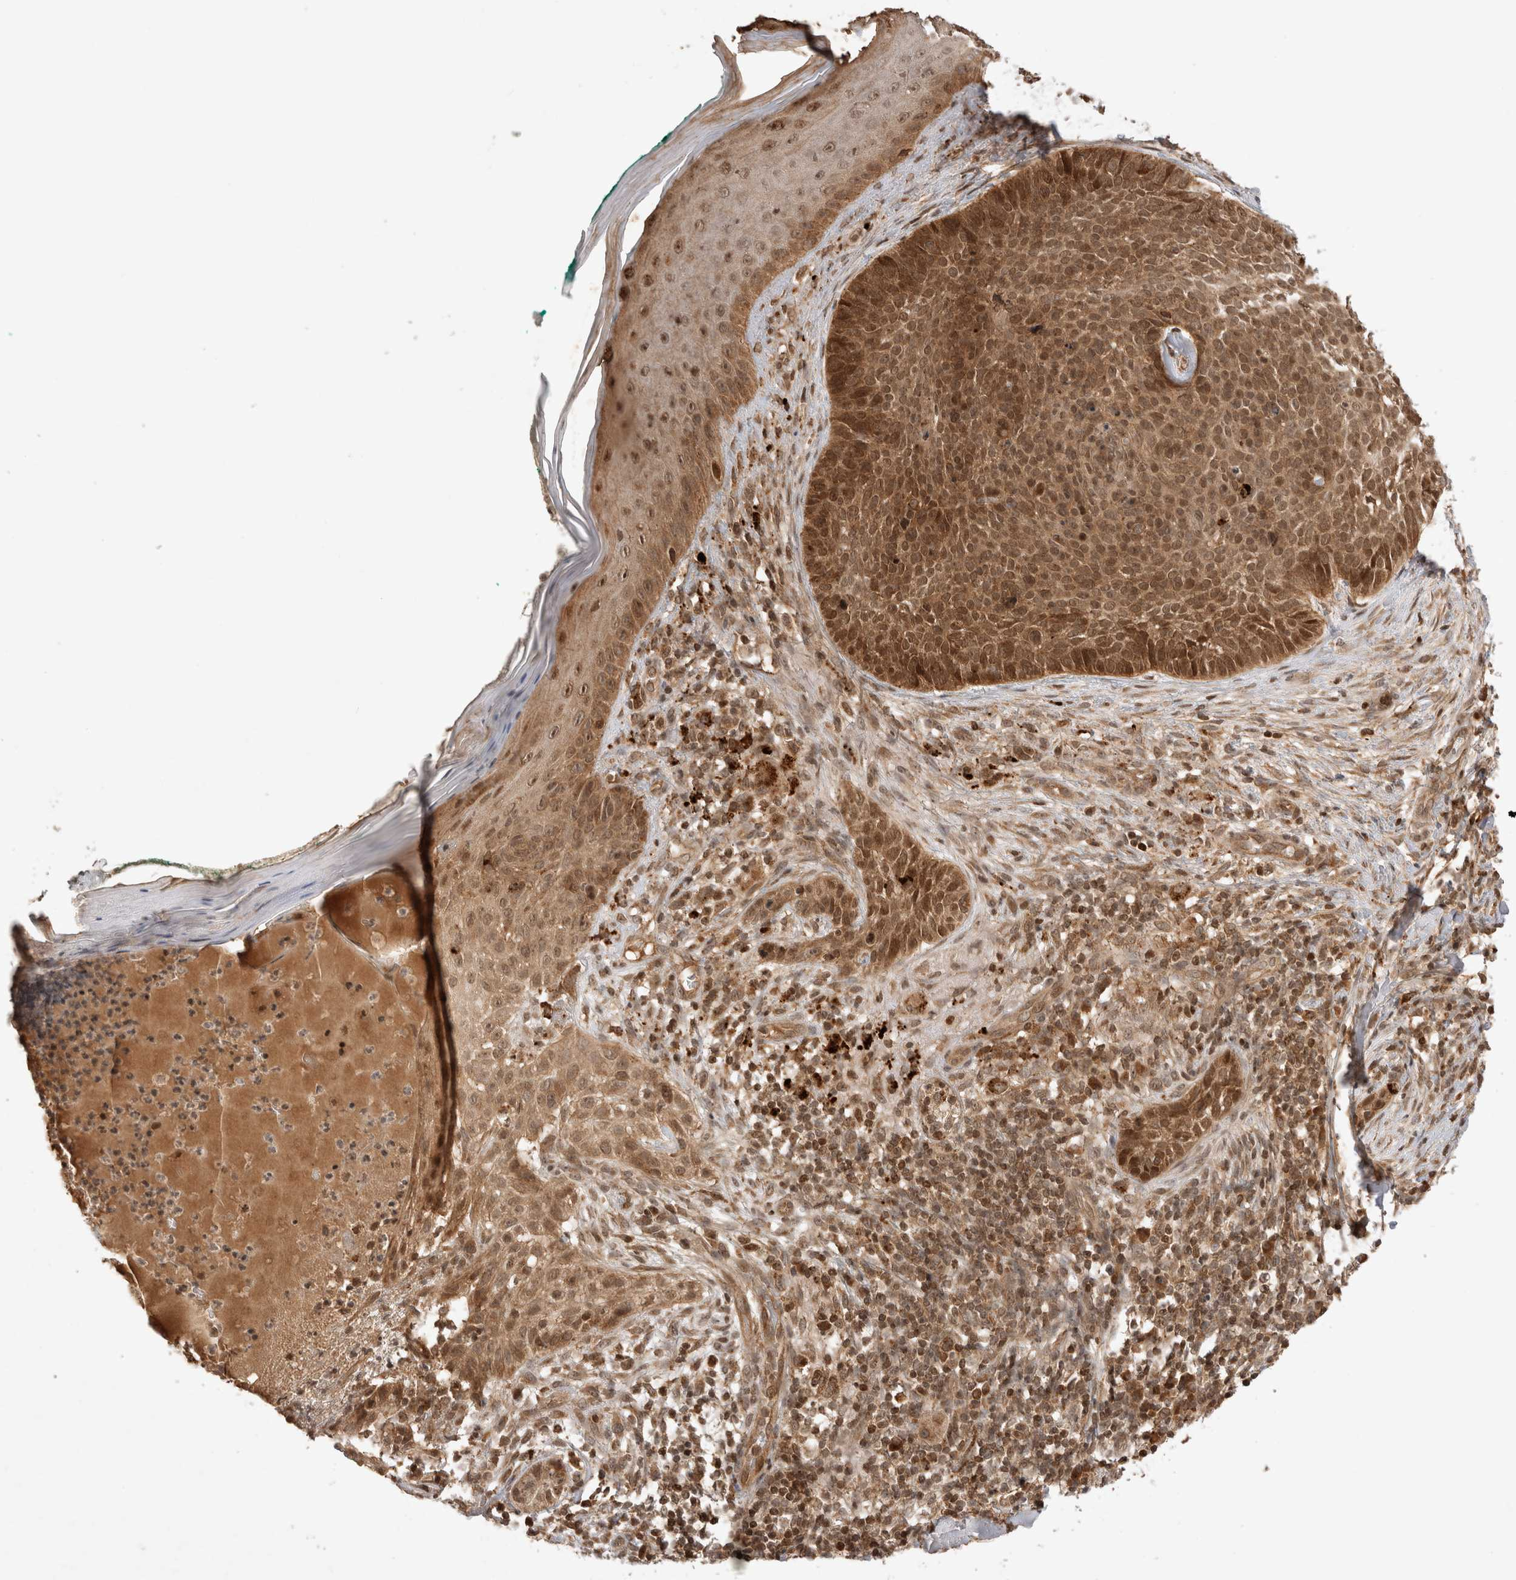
{"staining": {"intensity": "strong", "quantity": ">75%", "location": "cytoplasmic/membranous"}, "tissue": "skin cancer", "cell_type": "Tumor cells", "image_type": "cancer", "snomed": [{"axis": "morphology", "description": "Normal tissue, NOS"}, {"axis": "morphology", "description": "Basal cell carcinoma"}, {"axis": "topography", "description": "Skin"}], "caption": "This photomicrograph exhibits skin cancer (basal cell carcinoma) stained with IHC to label a protein in brown. The cytoplasmic/membranous of tumor cells show strong positivity for the protein. Nuclei are counter-stained blue.", "gene": "FAM221A", "patient": {"sex": "male", "age": 67}}